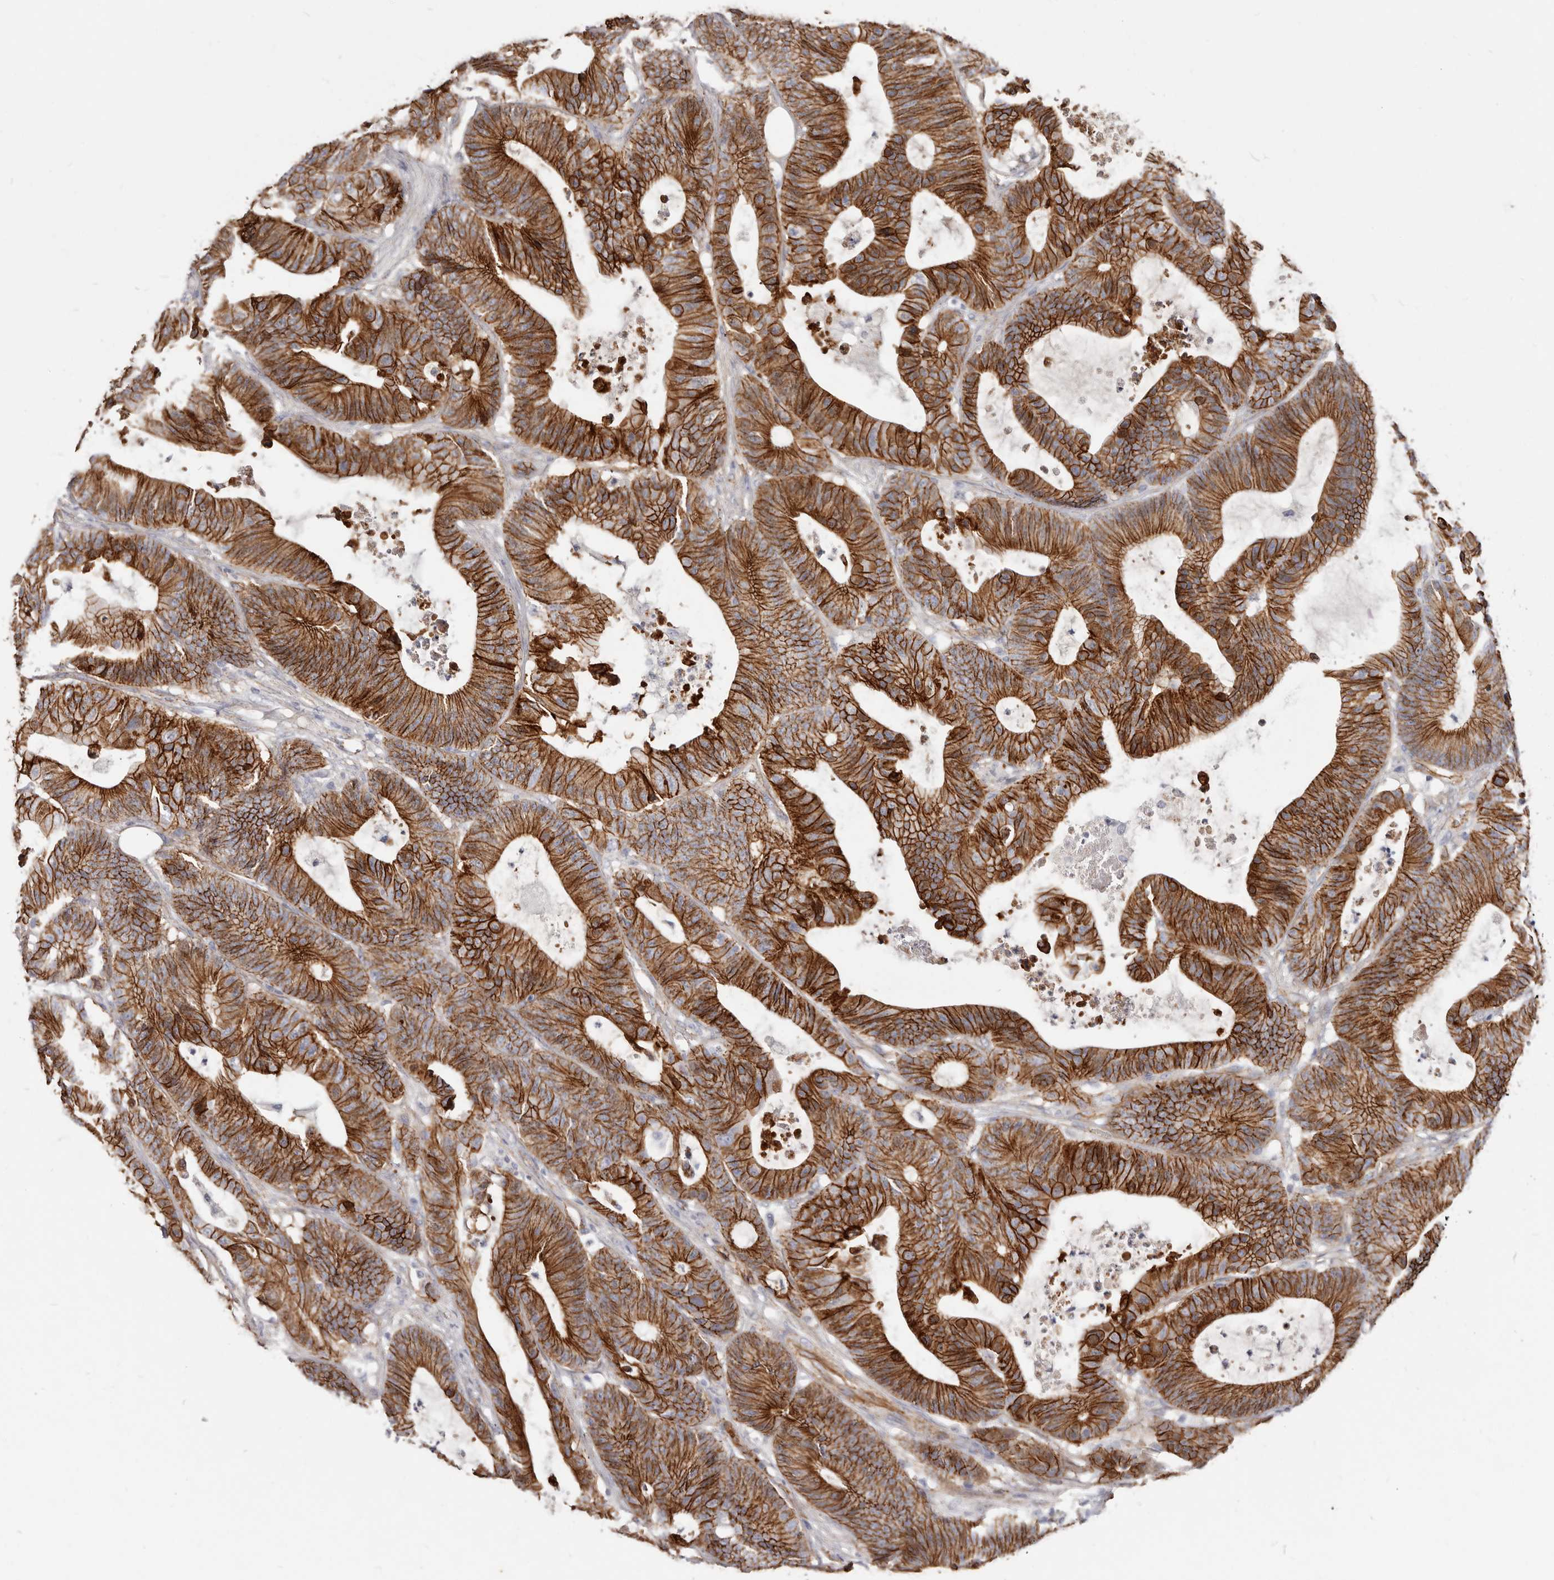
{"staining": {"intensity": "strong", "quantity": ">75%", "location": "cytoplasmic/membranous"}, "tissue": "colorectal cancer", "cell_type": "Tumor cells", "image_type": "cancer", "snomed": [{"axis": "morphology", "description": "Adenocarcinoma, NOS"}, {"axis": "topography", "description": "Colon"}], "caption": "Colorectal adenocarcinoma stained for a protein (brown) displays strong cytoplasmic/membranous positive expression in approximately >75% of tumor cells.", "gene": "CTNNB1", "patient": {"sex": "female", "age": 84}}